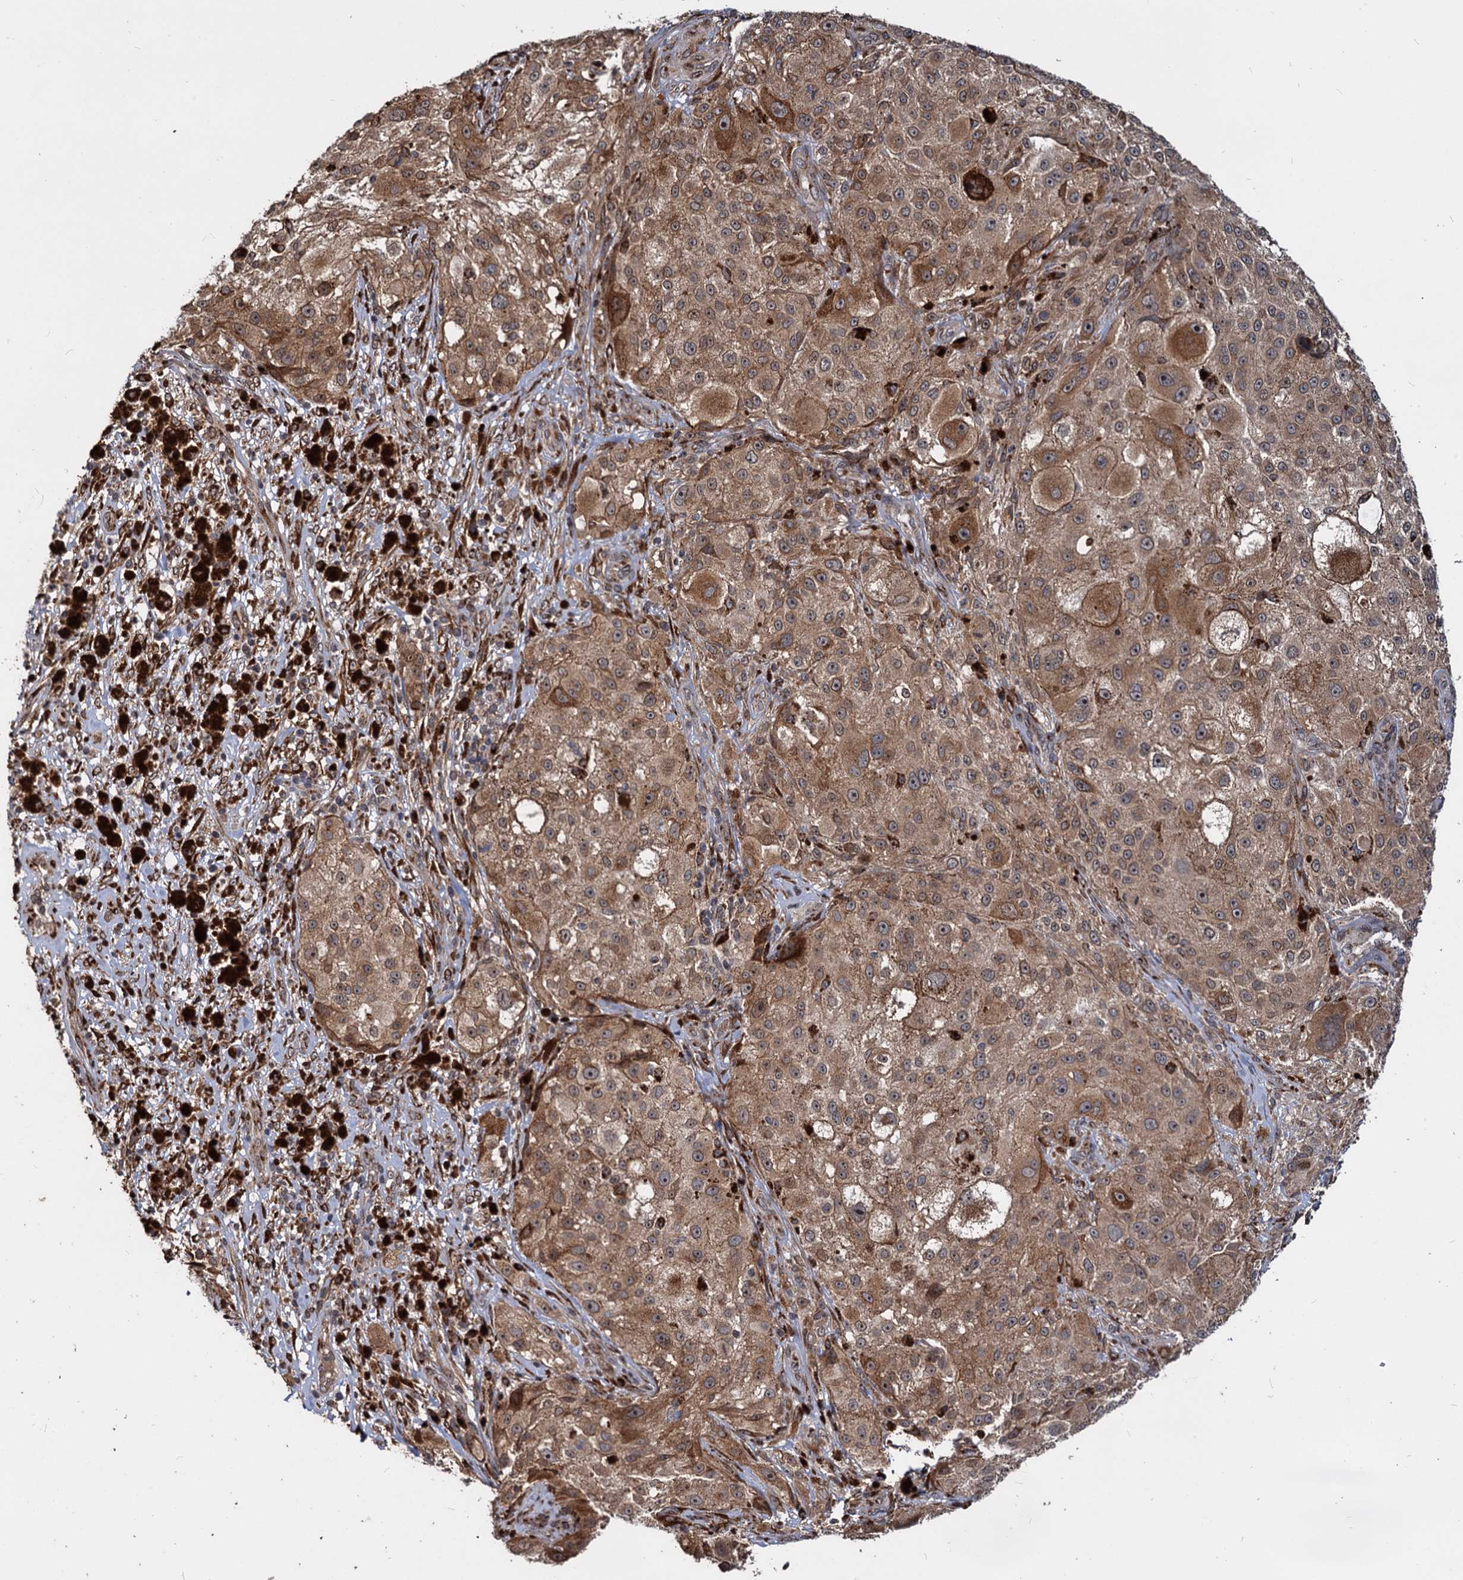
{"staining": {"intensity": "moderate", "quantity": ">75%", "location": "cytoplasmic/membranous"}, "tissue": "melanoma", "cell_type": "Tumor cells", "image_type": "cancer", "snomed": [{"axis": "morphology", "description": "Necrosis, NOS"}, {"axis": "morphology", "description": "Malignant melanoma, NOS"}, {"axis": "topography", "description": "Skin"}], "caption": "The image displays immunohistochemical staining of melanoma. There is moderate cytoplasmic/membranous expression is appreciated in about >75% of tumor cells.", "gene": "SAAL1", "patient": {"sex": "female", "age": 87}}